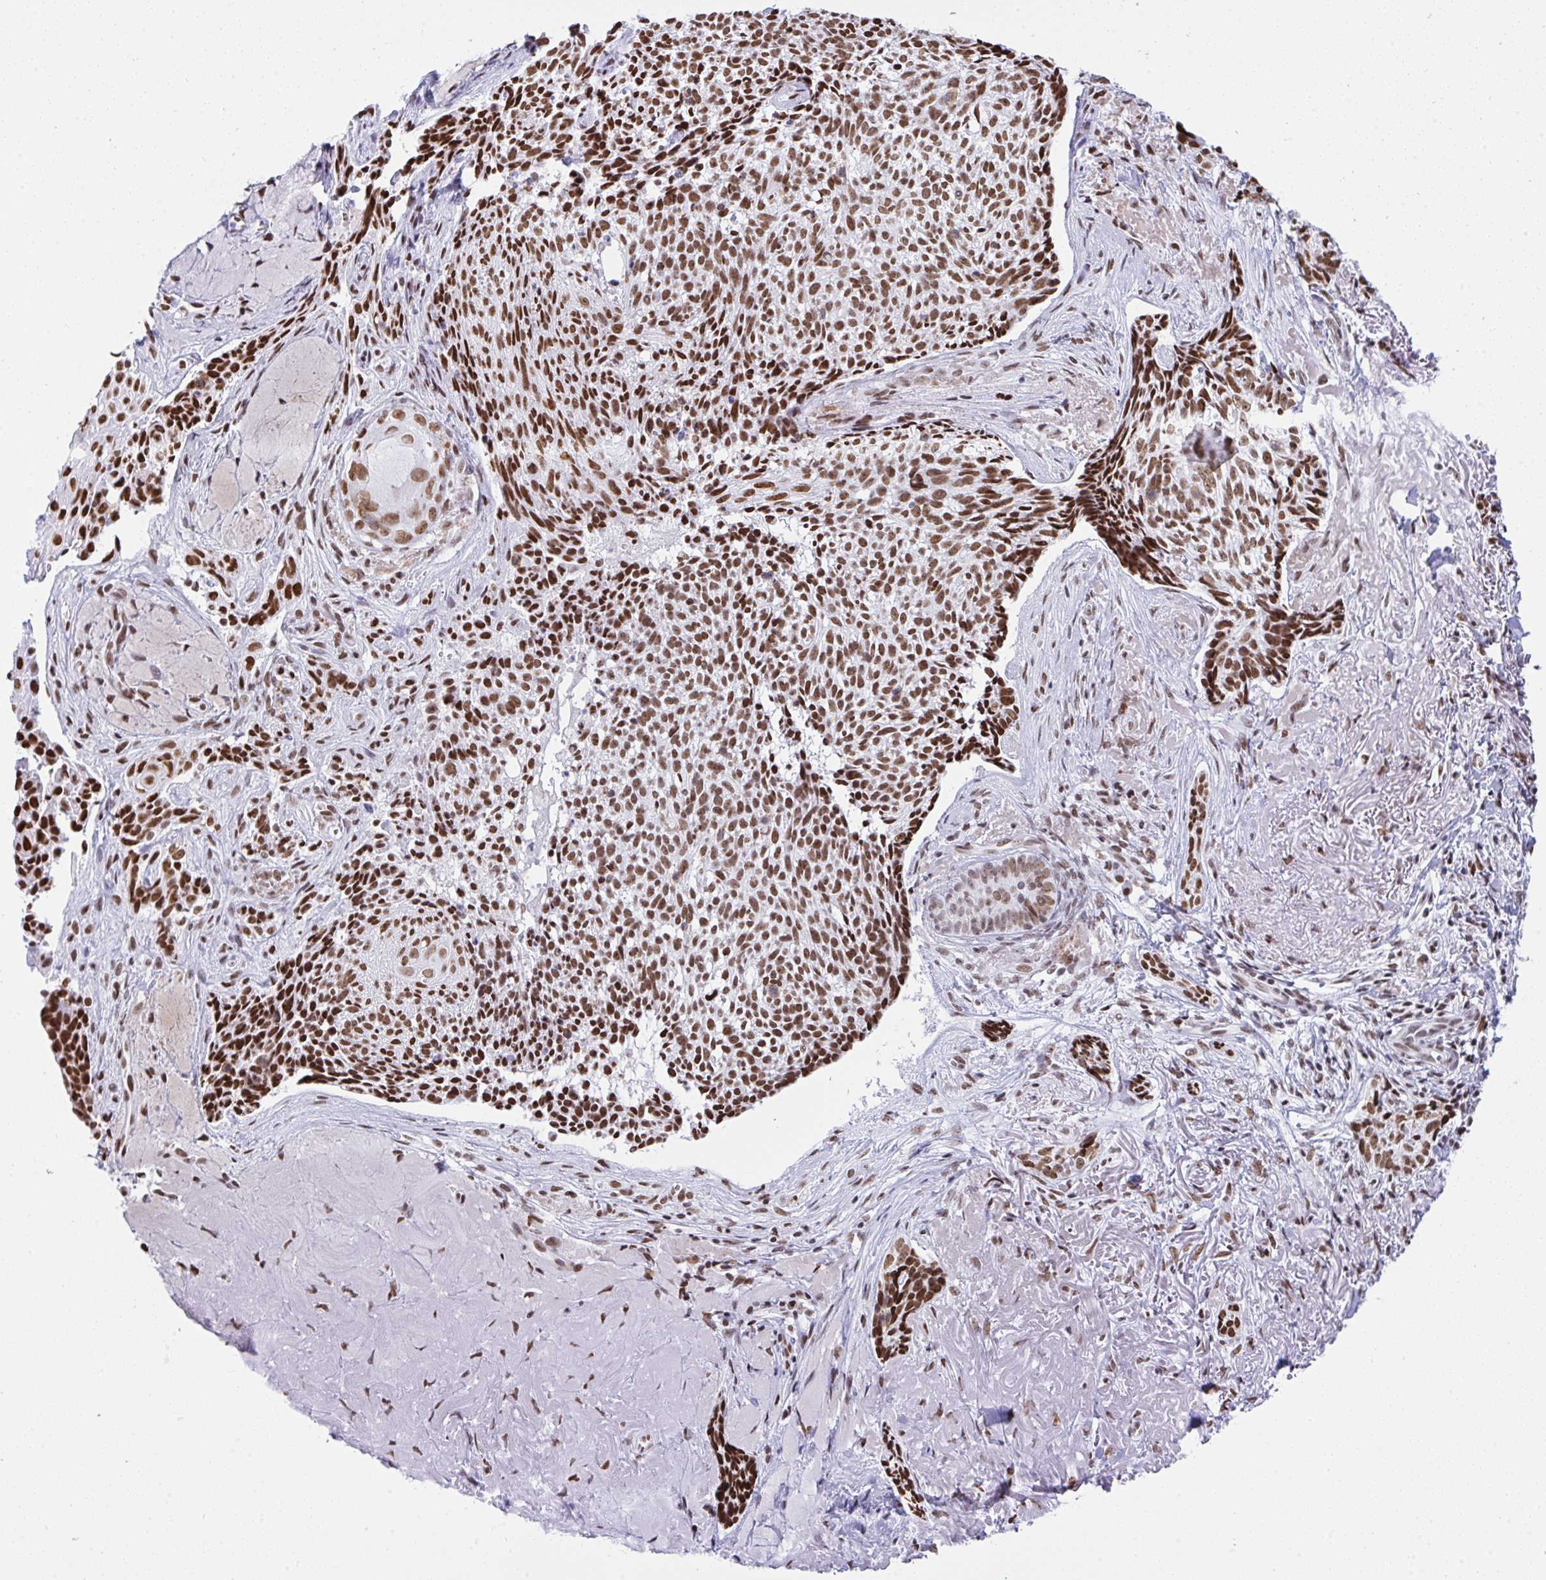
{"staining": {"intensity": "strong", "quantity": ">75%", "location": "nuclear"}, "tissue": "skin cancer", "cell_type": "Tumor cells", "image_type": "cancer", "snomed": [{"axis": "morphology", "description": "Basal cell carcinoma"}, {"axis": "topography", "description": "Skin"}, {"axis": "topography", "description": "Skin of face"}], "caption": "Human skin cancer (basal cell carcinoma) stained with a protein marker reveals strong staining in tumor cells.", "gene": "DDX52", "patient": {"sex": "female", "age": 95}}